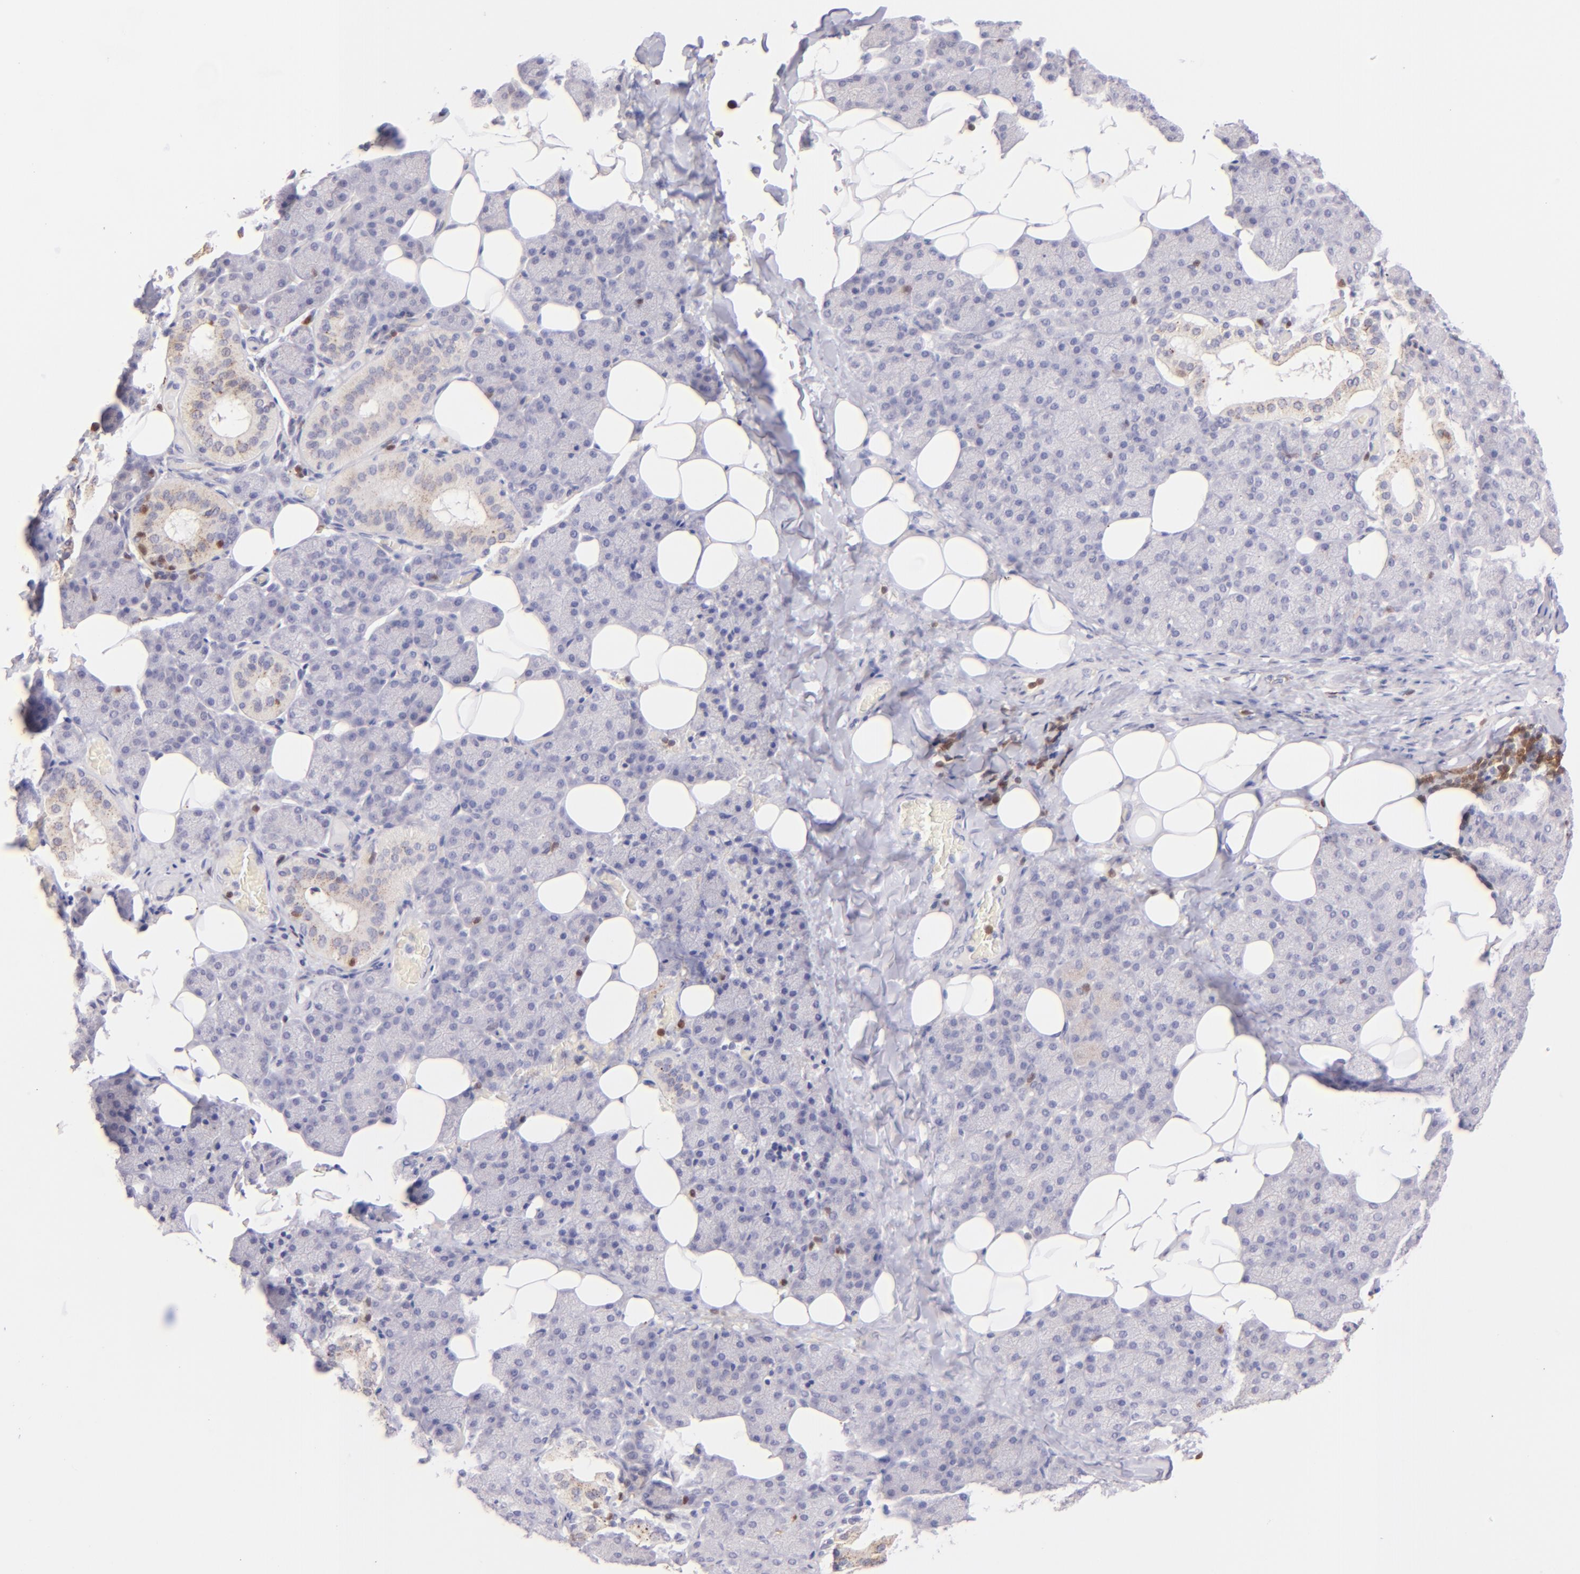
{"staining": {"intensity": "moderate", "quantity": "<25%", "location": "cytoplasmic/membranous"}, "tissue": "salivary gland", "cell_type": "Glandular cells", "image_type": "normal", "snomed": [{"axis": "morphology", "description": "Normal tissue, NOS"}, {"axis": "topography", "description": "Lymph node"}, {"axis": "topography", "description": "Salivary gland"}], "caption": "Immunohistochemistry (IHC) histopathology image of normal human salivary gland stained for a protein (brown), which shows low levels of moderate cytoplasmic/membranous staining in approximately <25% of glandular cells.", "gene": "ZAP70", "patient": {"sex": "male", "age": 8}}